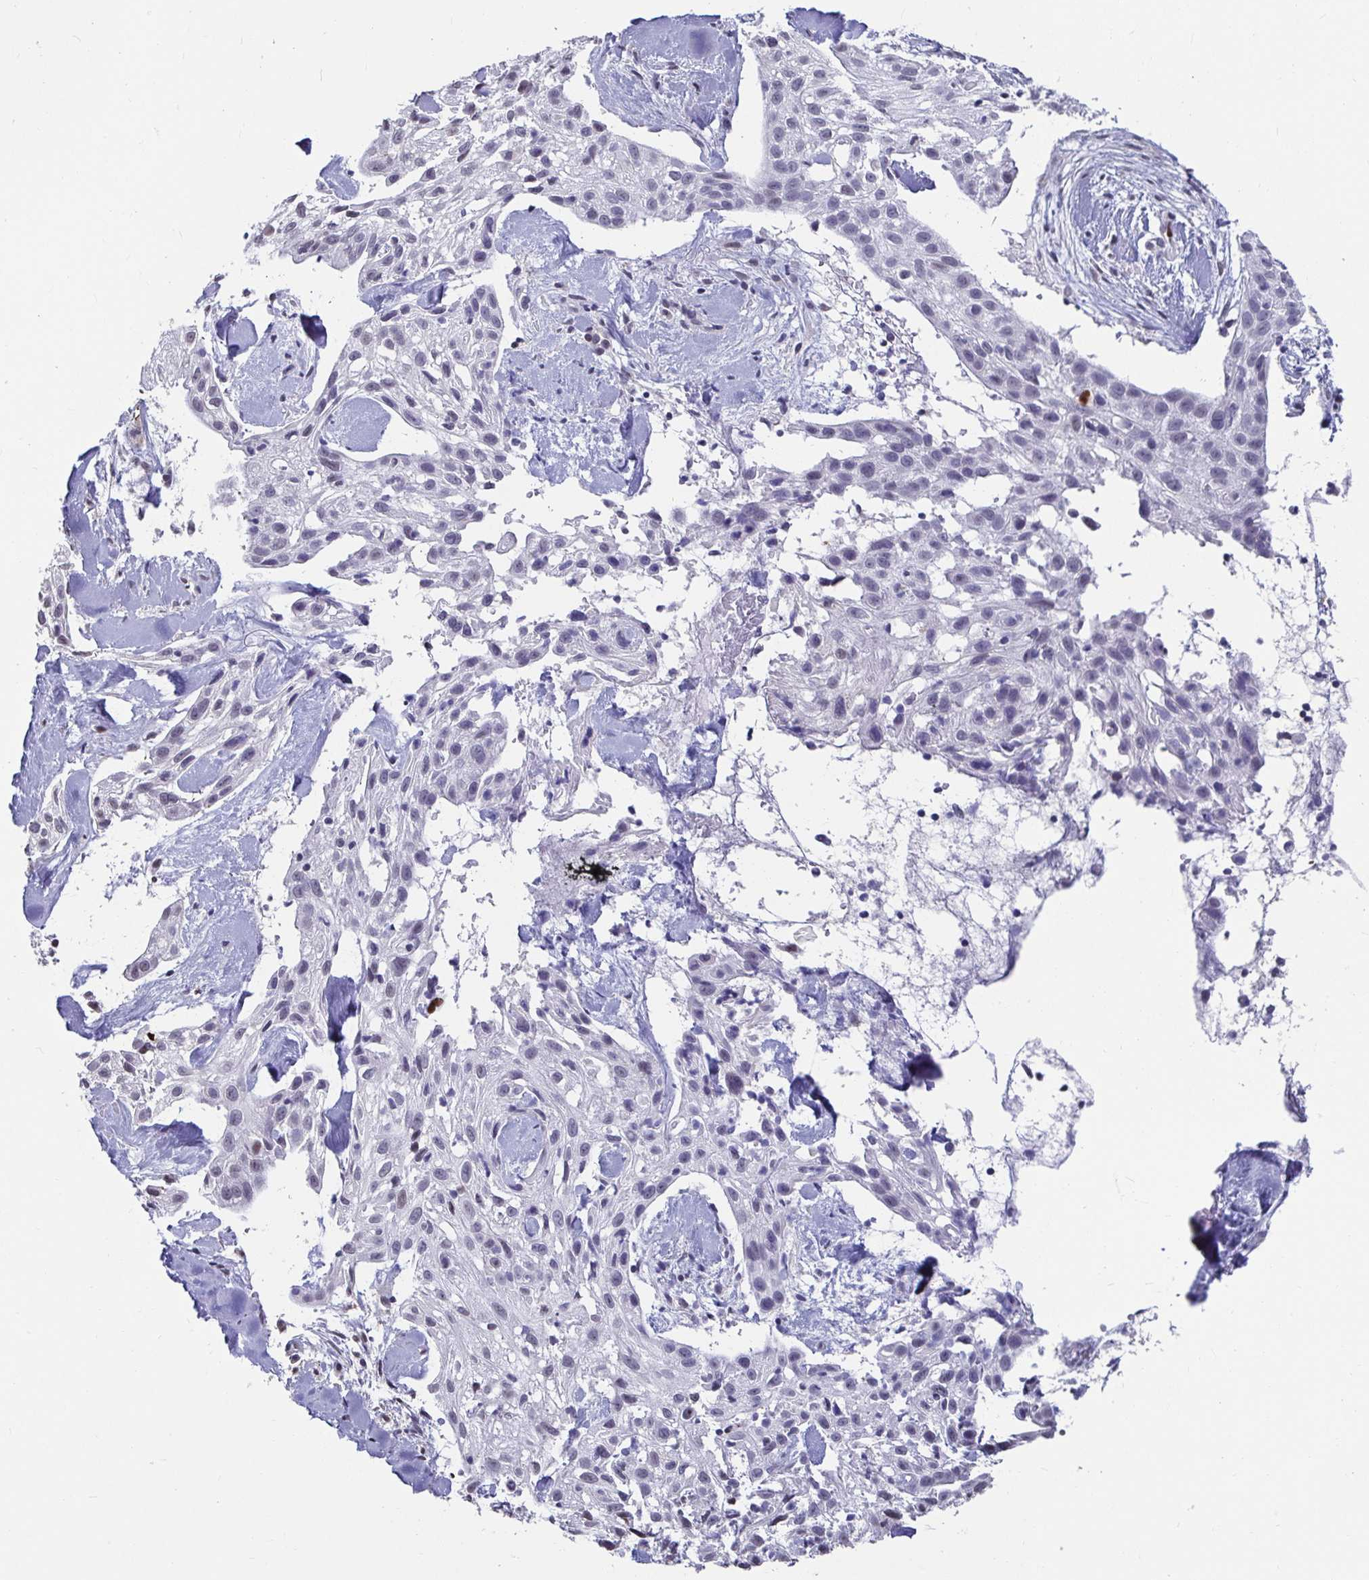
{"staining": {"intensity": "strong", "quantity": "<25%", "location": "nuclear"}, "tissue": "skin cancer", "cell_type": "Tumor cells", "image_type": "cancer", "snomed": [{"axis": "morphology", "description": "Squamous cell carcinoma, NOS"}, {"axis": "topography", "description": "Skin"}], "caption": "Immunohistochemistry of skin cancer reveals medium levels of strong nuclear expression in about <25% of tumor cells.", "gene": "ANLN", "patient": {"sex": "male", "age": 82}}